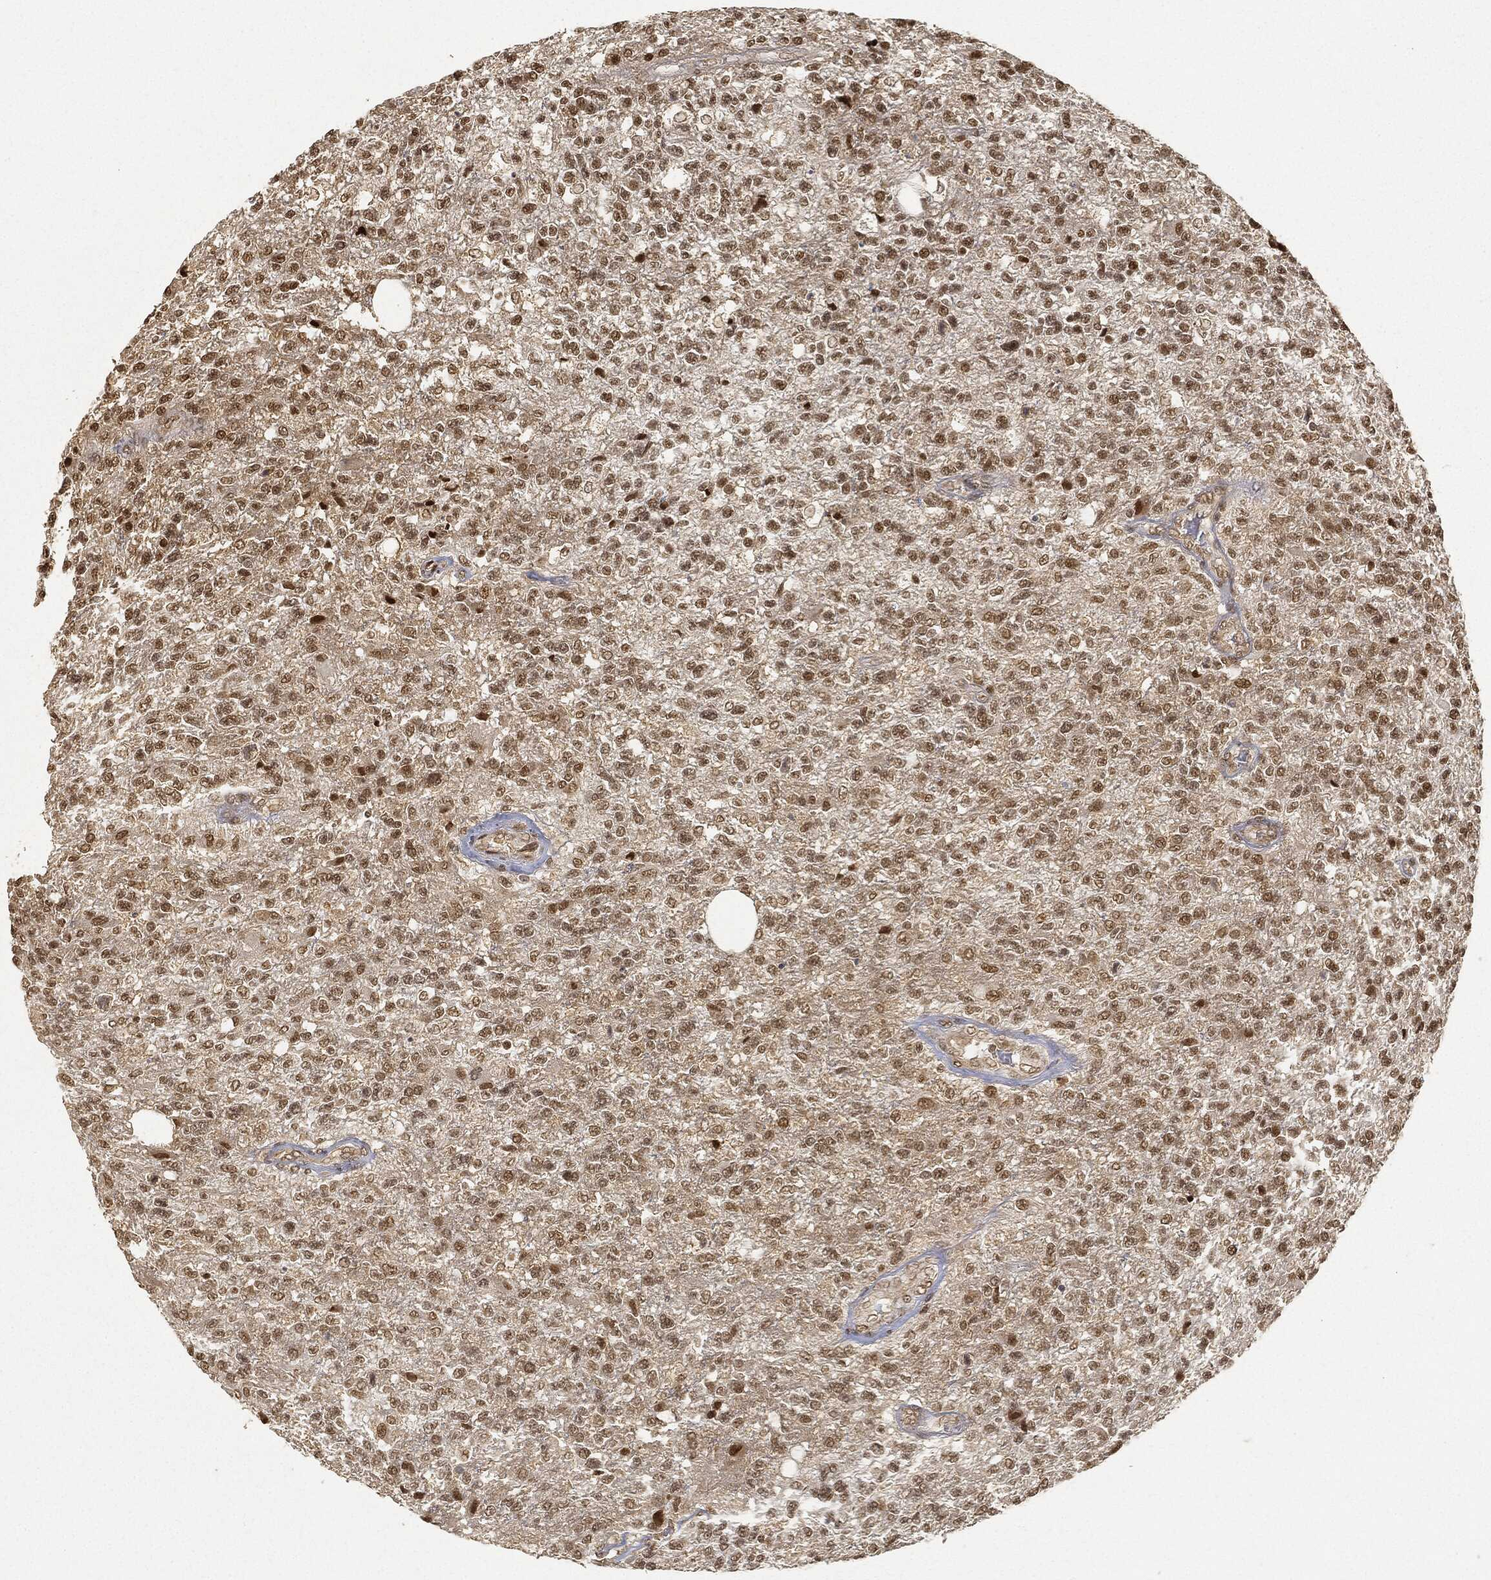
{"staining": {"intensity": "moderate", "quantity": ">75%", "location": "nuclear"}, "tissue": "glioma", "cell_type": "Tumor cells", "image_type": "cancer", "snomed": [{"axis": "morphology", "description": "Glioma, malignant, High grade"}, {"axis": "topography", "description": "Brain"}], "caption": "Human glioma stained with a brown dye exhibits moderate nuclear positive staining in about >75% of tumor cells.", "gene": "CIB1", "patient": {"sex": "male", "age": 56}}